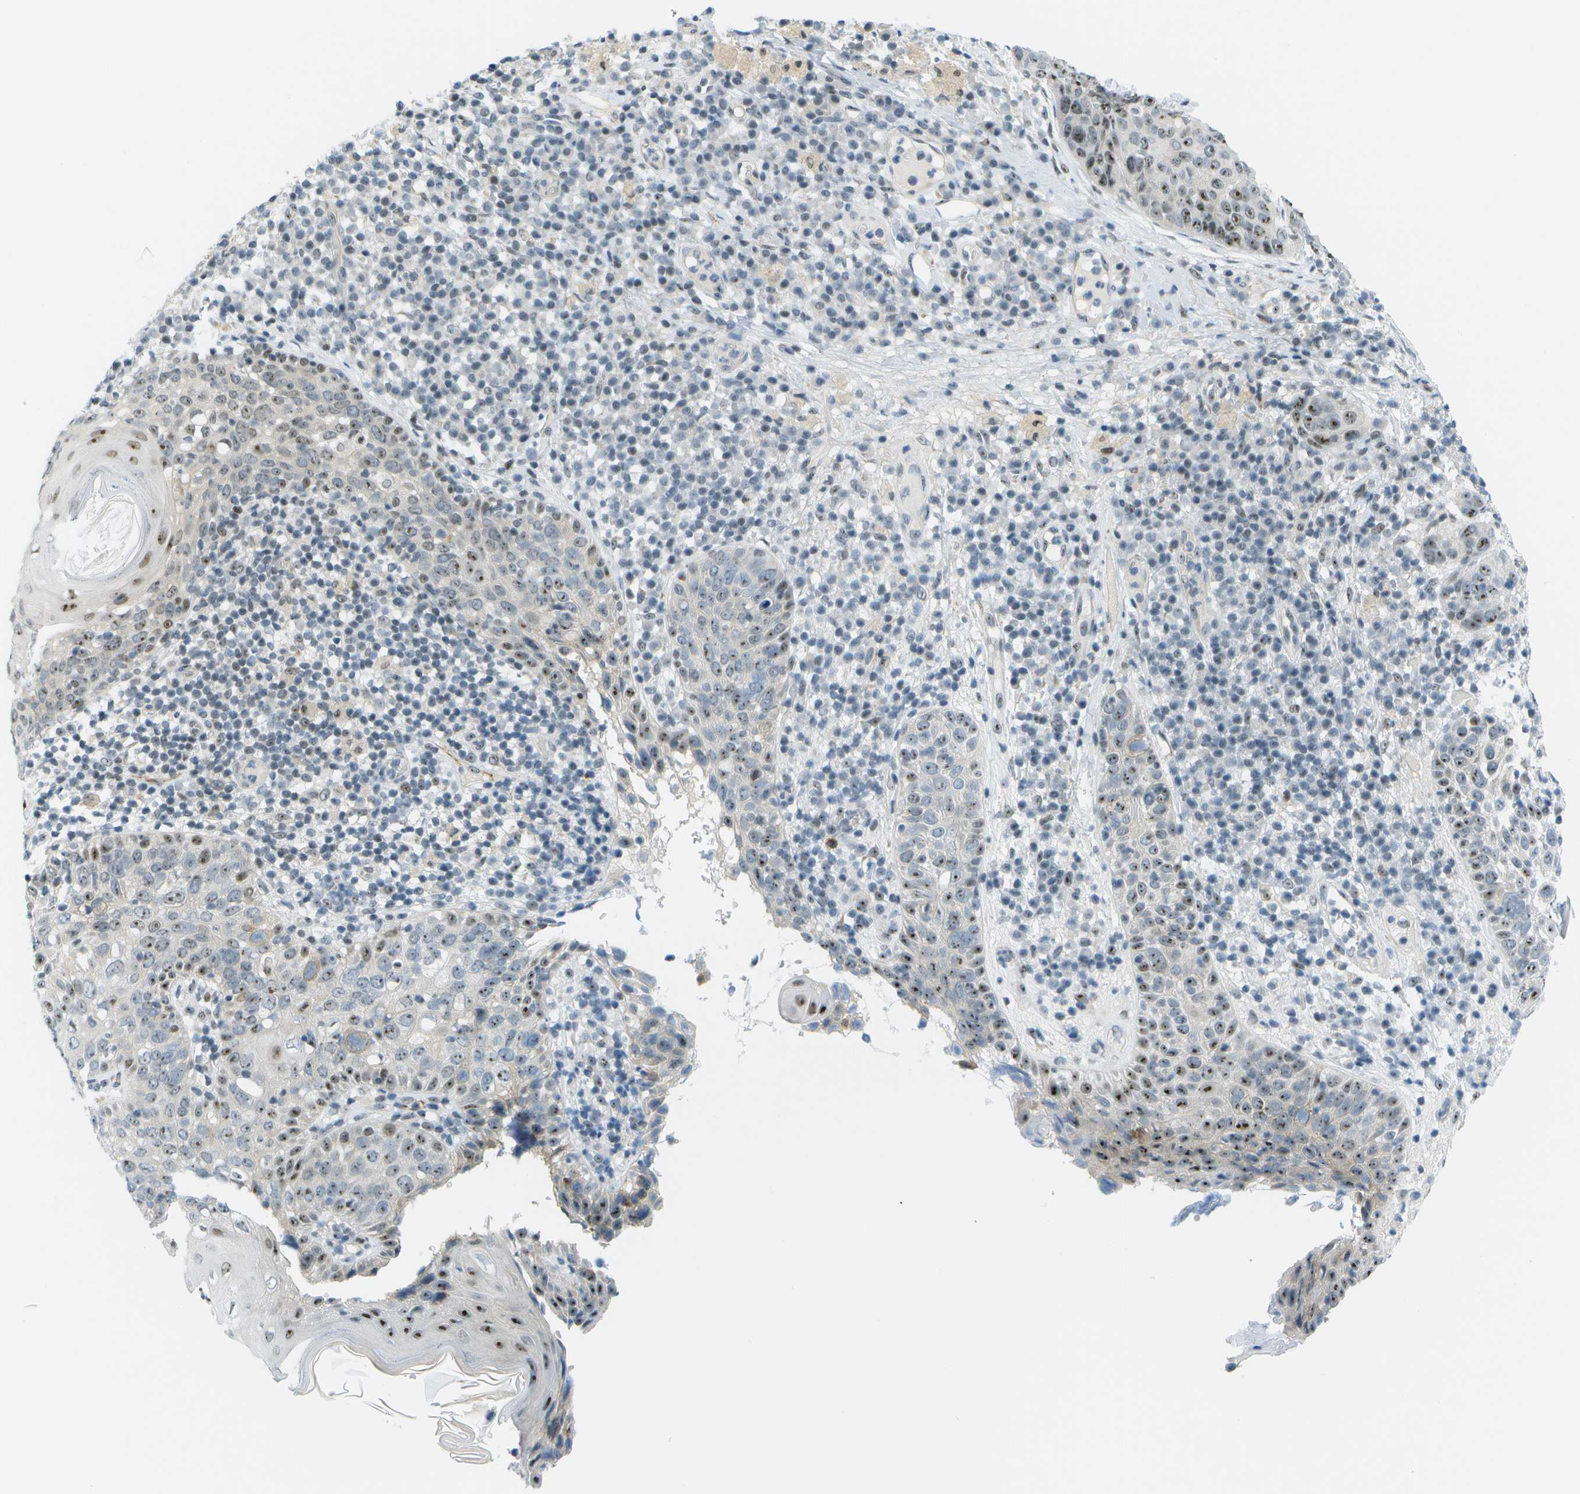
{"staining": {"intensity": "moderate", "quantity": "25%-75%", "location": "nuclear"}, "tissue": "skin cancer", "cell_type": "Tumor cells", "image_type": "cancer", "snomed": [{"axis": "morphology", "description": "Squamous cell carcinoma in situ, NOS"}, {"axis": "morphology", "description": "Squamous cell carcinoma, NOS"}, {"axis": "topography", "description": "Skin"}], "caption": "Immunohistochemistry histopathology image of neoplastic tissue: human squamous cell carcinoma (skin) stained using IHC exhibits medium levels of moderate protein expression localized specifically in the nuclear of tumor cells, appearing as a nuclear brown color.", "gene": "PITHD1", "patient": {"sex": "male", "age": 93}}